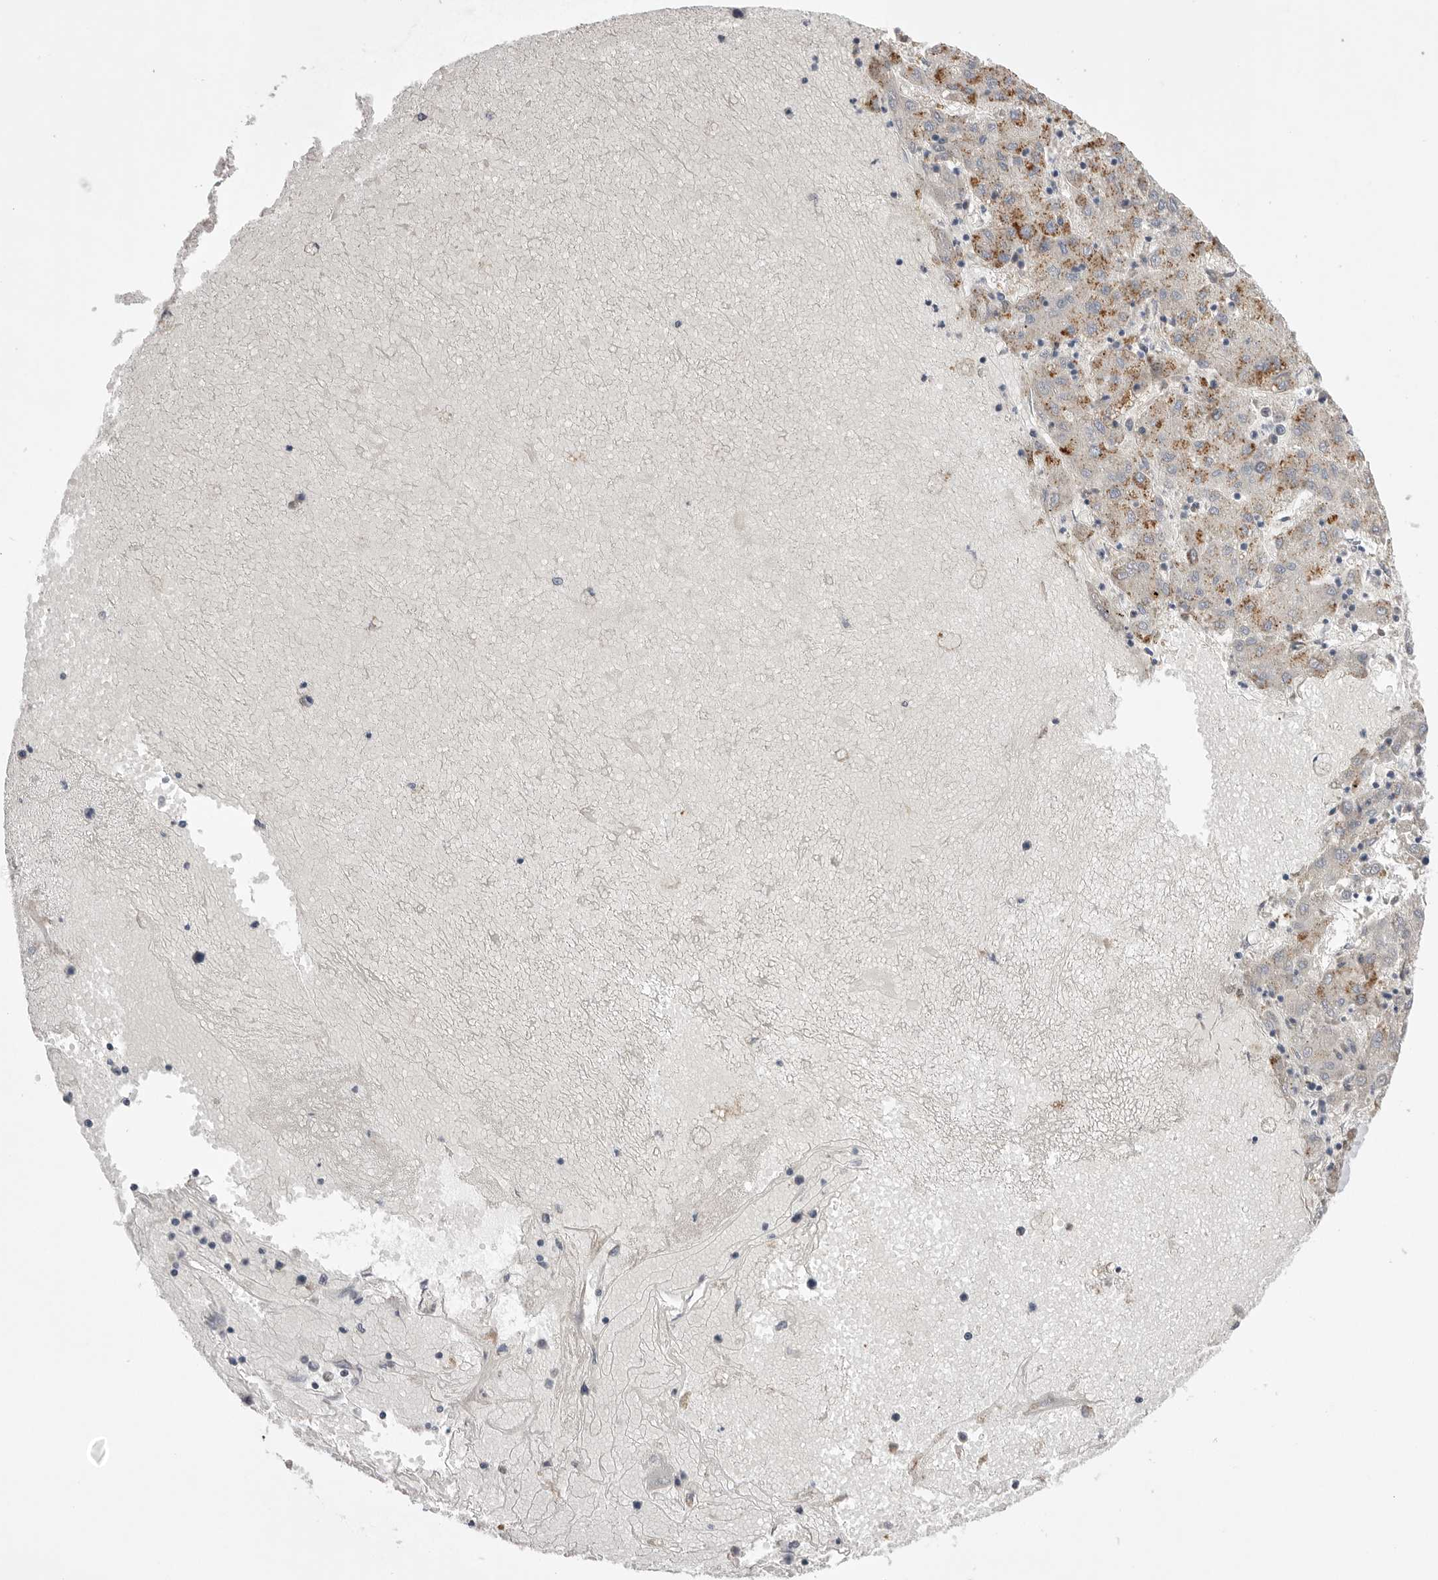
{"staining": {"intensity": "negative", "quantity": "none", "location": "none"}, "tissue": "liver cancer", "cell_type": "Tumor cells", "image_type": "cancer", "snomed": [{"axis": "morphology", "description": "Carcinoma, Hepatocellular, NOS"}, {"axis": "topography", "description": "Liver"}], "caption": "Immunohistochemical staining of liver cancer reveals no significant staining in tumor cells. (DAB (3,3'-diaminobenzidine) immunohistochemistry with hematoxylin counter stain).", "gene": "CCDC126", "patient": {"sex": "male", "age": 72}}